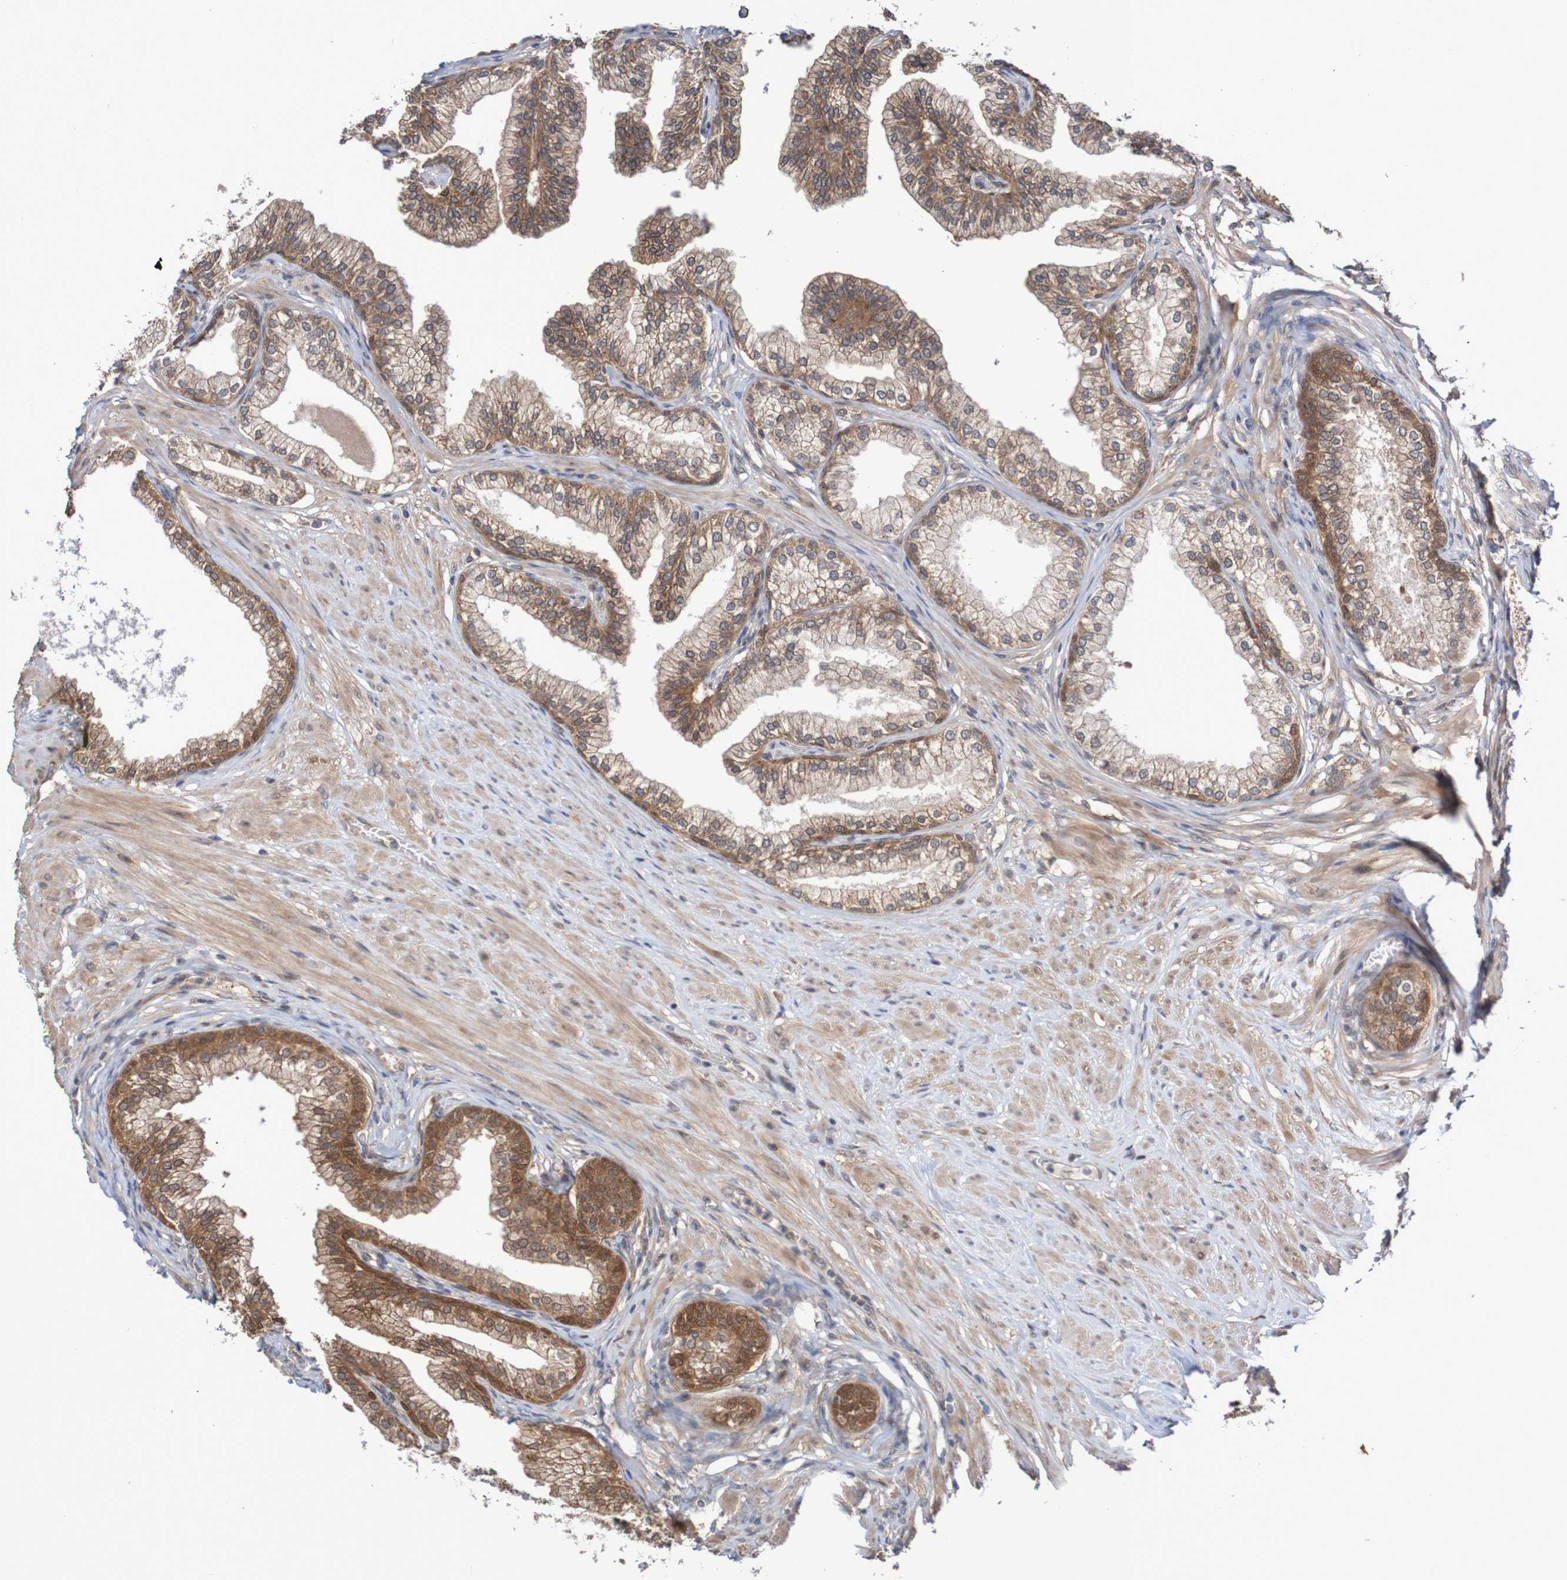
{"staining": {"intensity": "moderate", "quantity": ">75%", "location": "cytoplasmic/membranous"}, "tissue": "prostate", "cell_type": "Glandular cells", "image_type": "normal", "snomed": [{"axis": "morphology", "description": "Normal tissue, NOS"}, {"axis": "morphology", "description": "Urothelial carcinoma, Low grade"}, {"axis": "topography", "description": "Urinary bladder"}, {"axis": "topography", "description": "Prostate"}], "caption": "Protein expression analysis of unremarkable prostate demonstrates moderate cytoplasmic/membranous positivity in approximately >75% of glandular cells.", "gene": "PHPT1", "patient": {"sex": "male", "age": 60}}